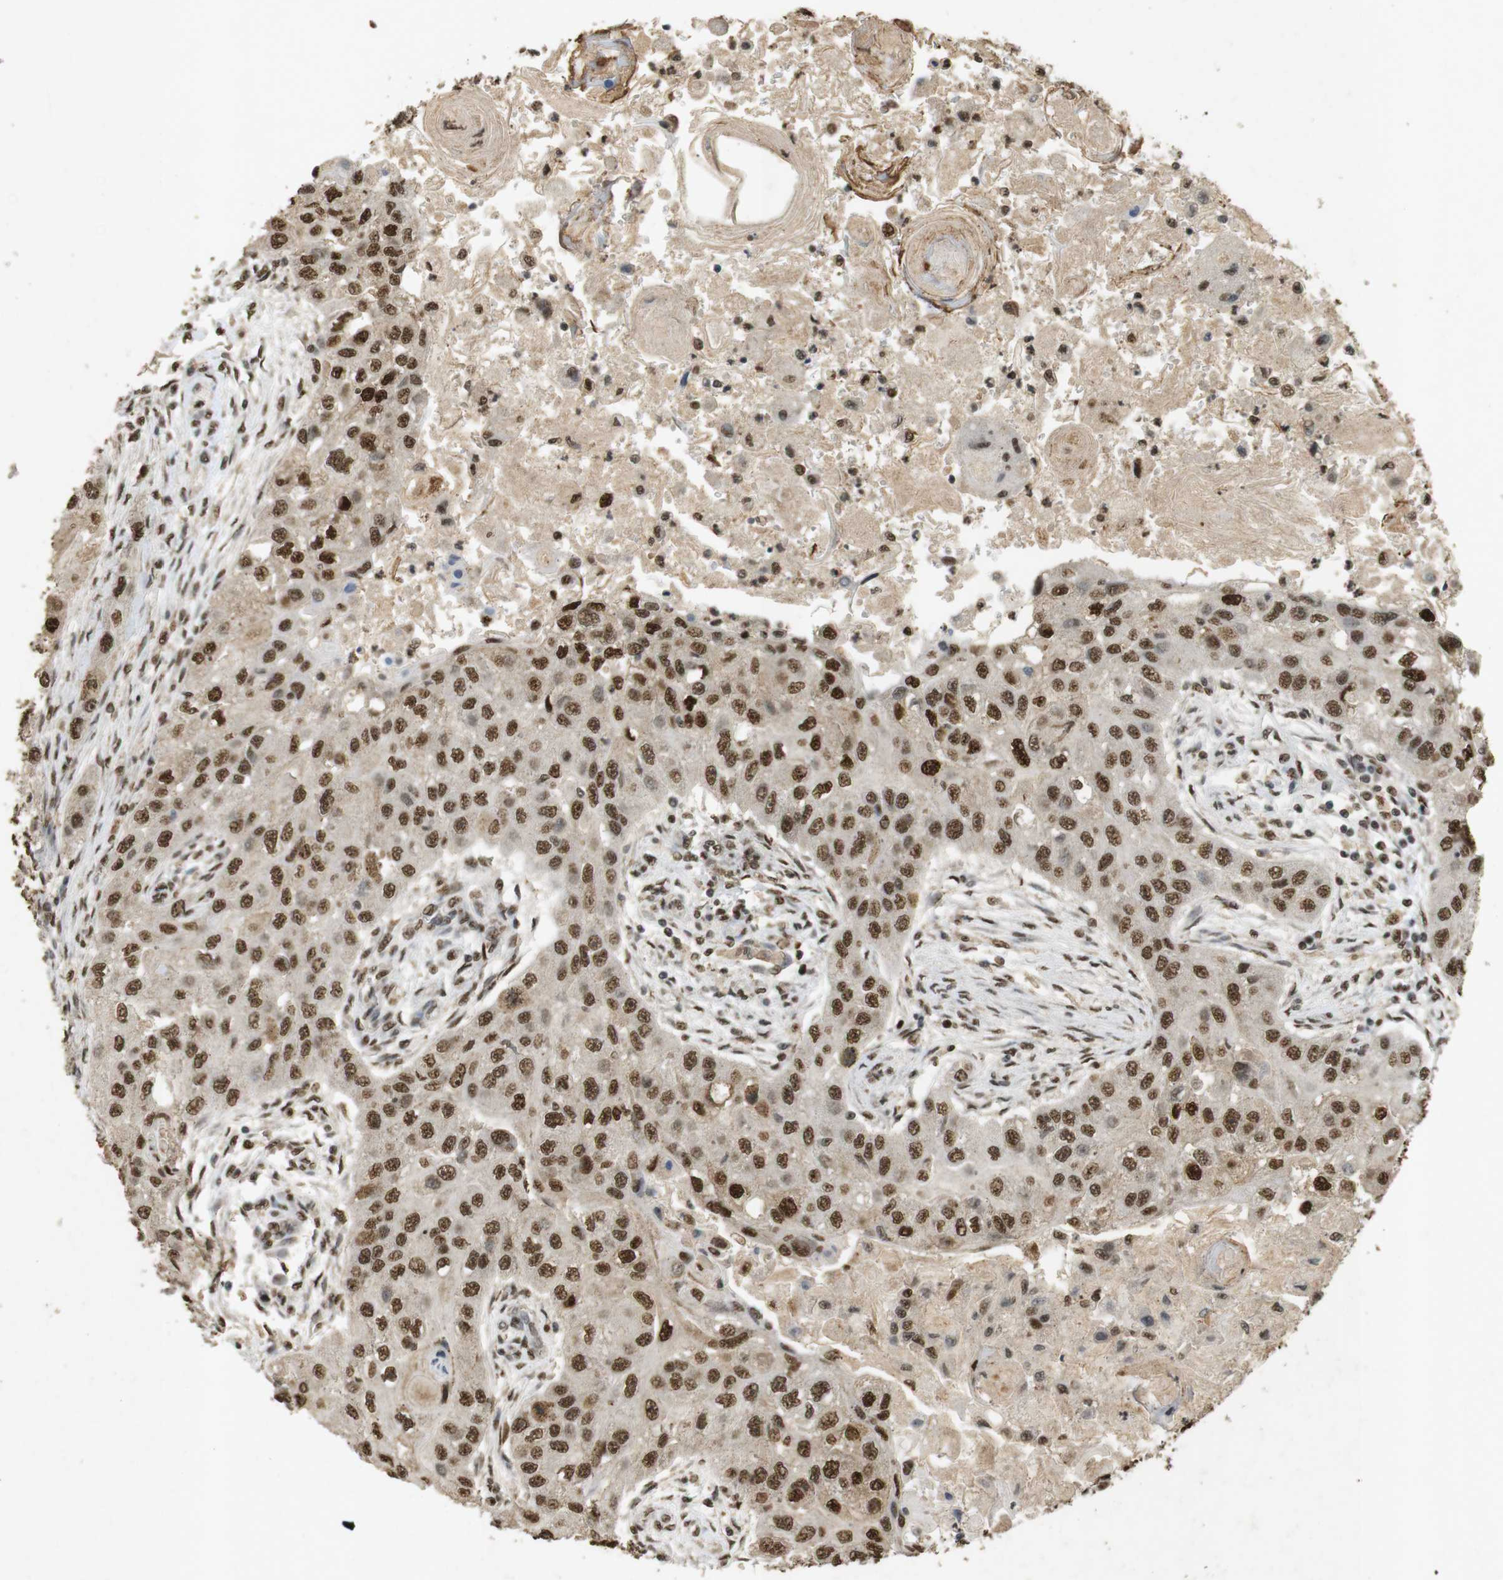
{"staining": {"intensity": "strong", "quantity": ">75%", "location": "cytoplasmic/membranous,nuclear"}, "tissue": "head and neck cancer", "cell_type": "Tumor cells", "image_type": "cancer", "snomed": [{"axis": "morphology", "description": "Normal tissue, NOS"}, {"axis": "morphology", "description": "Squamous cell carcinoma, NOS"}, {"axis": "topography", "description": "Skeletal muscle"}, {"axis": "topography", "description": "Head-Neck"}], "caption": "Immunohistochemical staining of human head and neck squamous cell carcinoma exhibits high levels of strong cytoplasmic/membranous and nuclear protein positivity in about >75% of tumor cells. Using DAB (3,3'-diaminobenzidine) (brown) and hematoxylin (blue) stains, captured at high magnification using brightfield microscopy.", "gene": "GATA4", "patient": {"sex": "male", "age": 51}}